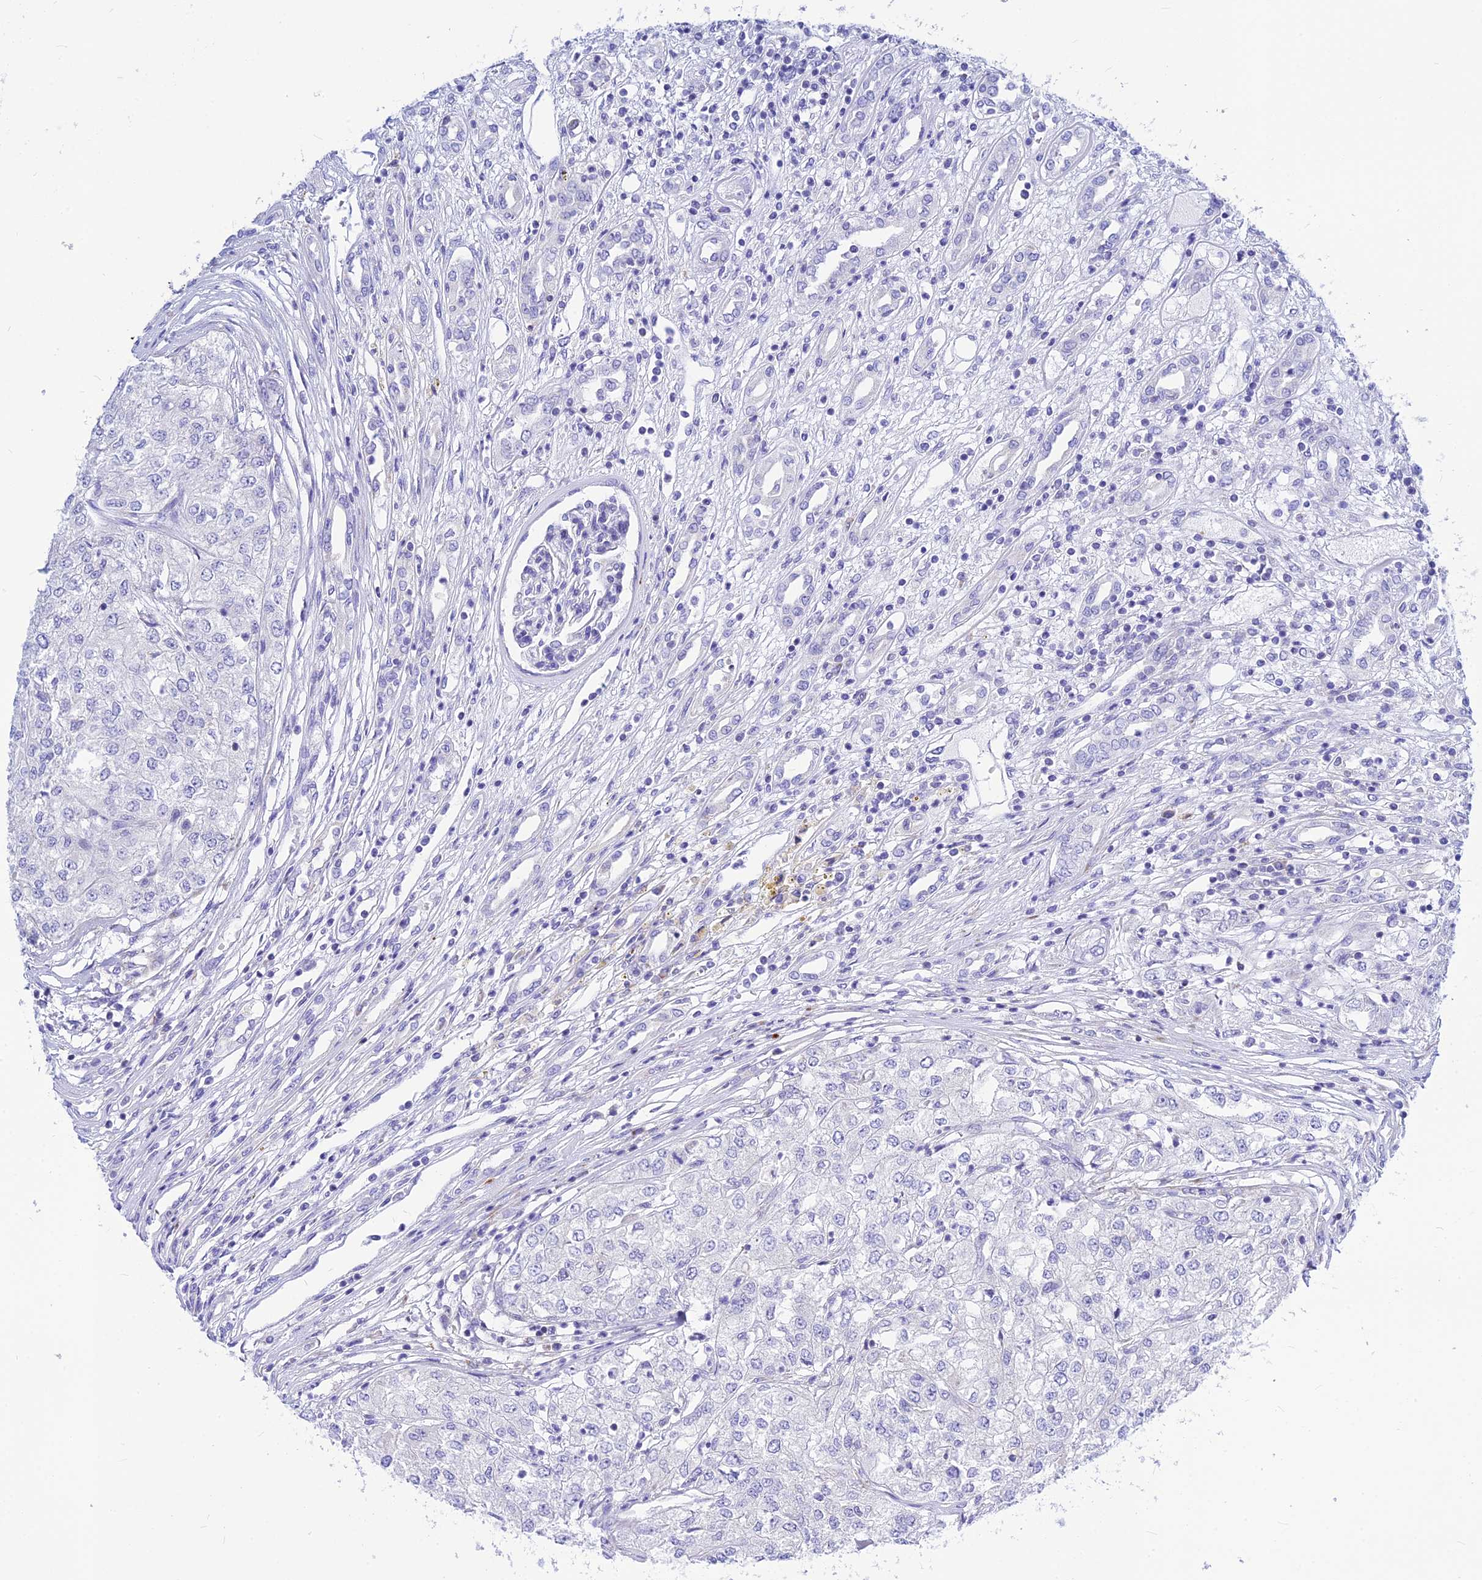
{"staining": {"intensity": "negative", "quantity": "none", "location": "none"}, "tissue": "renal cancer", "cell_type": "Tumor cells", "image_type": "cancer", "snomed": [{"axis": "morphology", "description": "Adenocarcinoma, NOS"}, {"axis": "topography", "description": "Kidney"}], "caption": "Renal cancer was stained to show a protein in brown. There is no significant expression in tumor cells.", "gene": "CNOT6", "patient": {"sex": "female", "age": 54}}